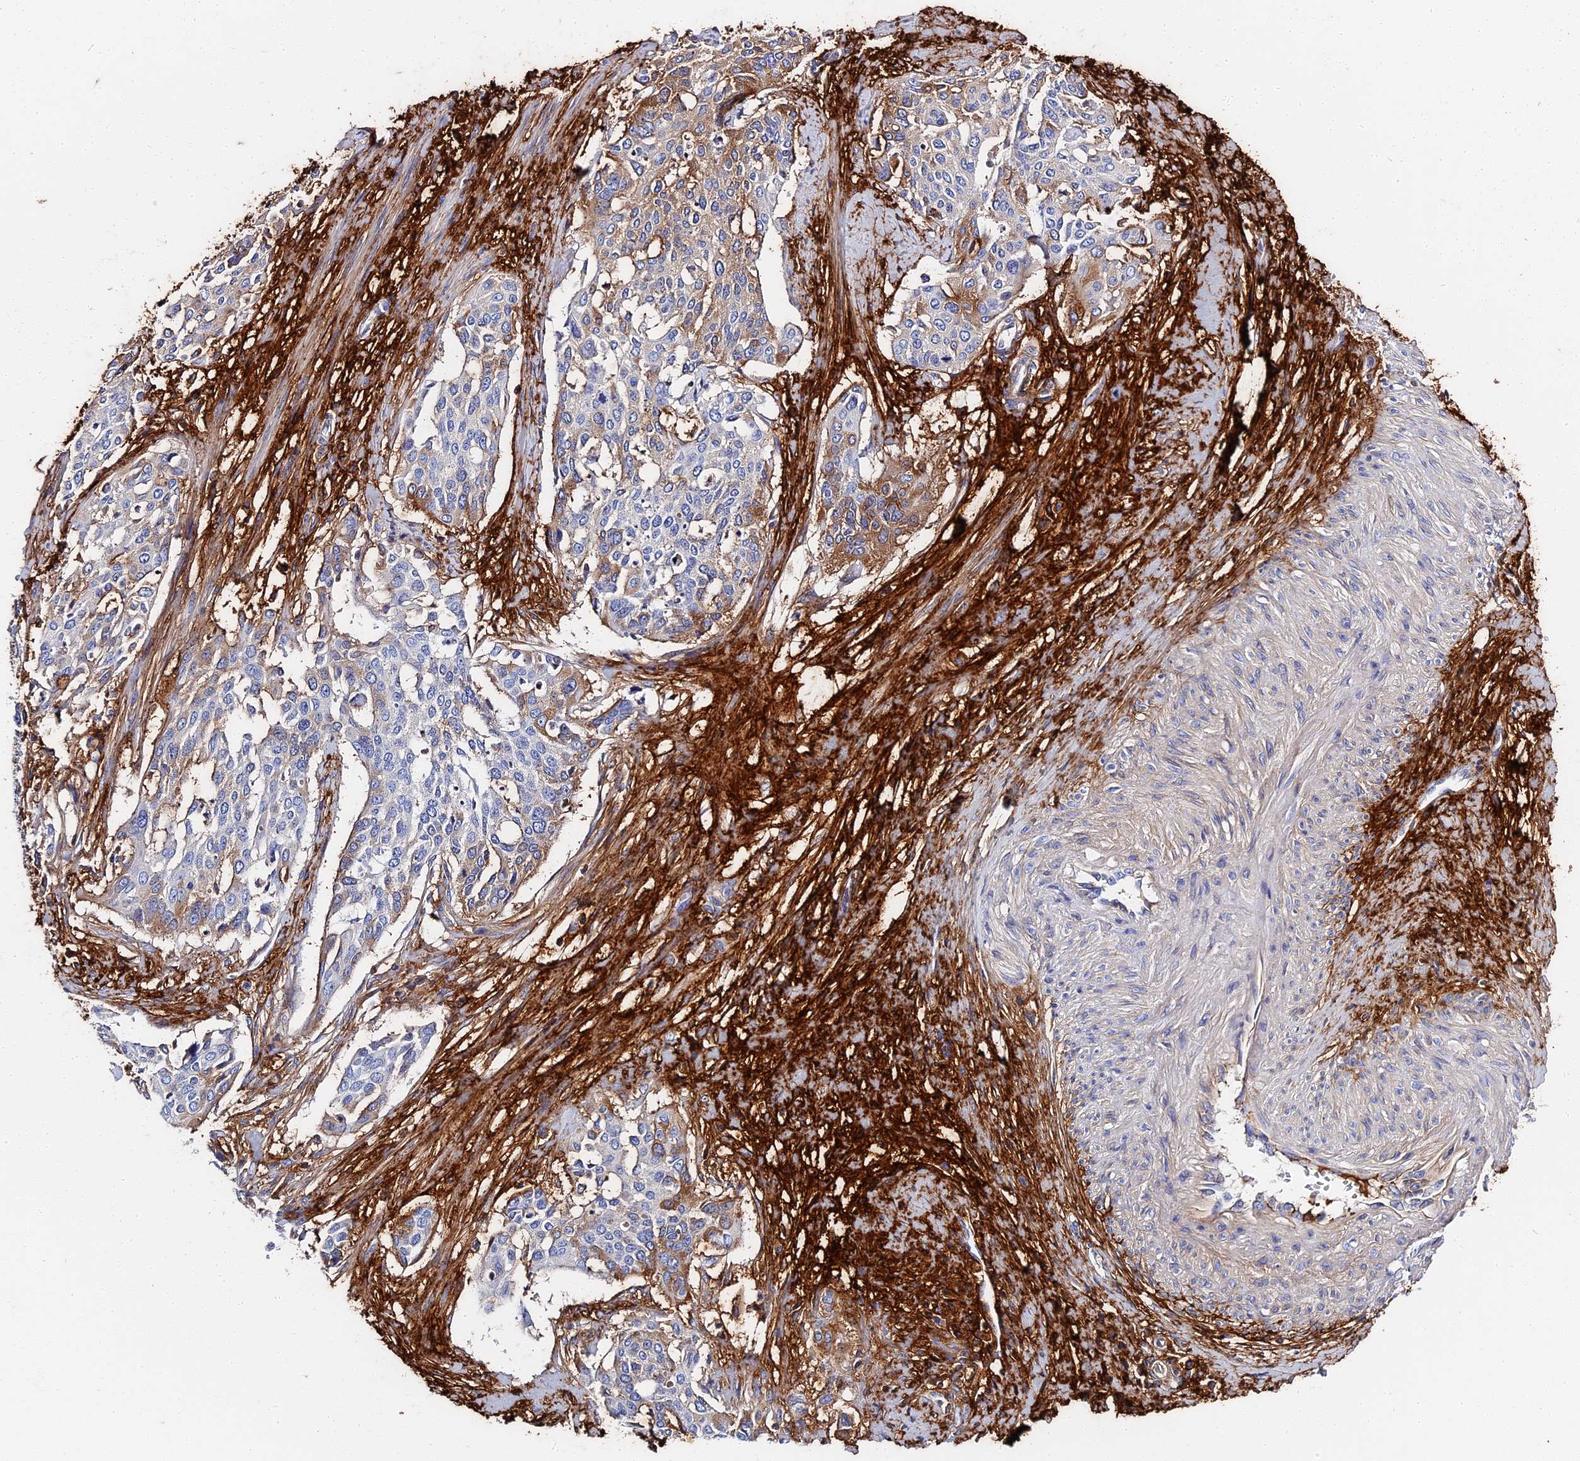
{"staining": {"intensity": "moderate", "quantity": "<25%", "location": "cytoplasmic/membranous"}, "tissue": "cervical cancer", "cell_type": "Tumor cells", "image_type": "cancer", "snomed": [{"axis": "morphology", "description": "Squamous cell carcinoma, NOS"}, {"axis": "topography", "description": "Cervix"}], "caption": "Brown immunohistochemical staining in human cervical cancer (squamous cell carcinoma) shows moderate cytoplasmic/membranous positivity in approximately <25% of tumor cells.", "gene": "ITIH1", "patient": {"sex": "female", "age": 44}}